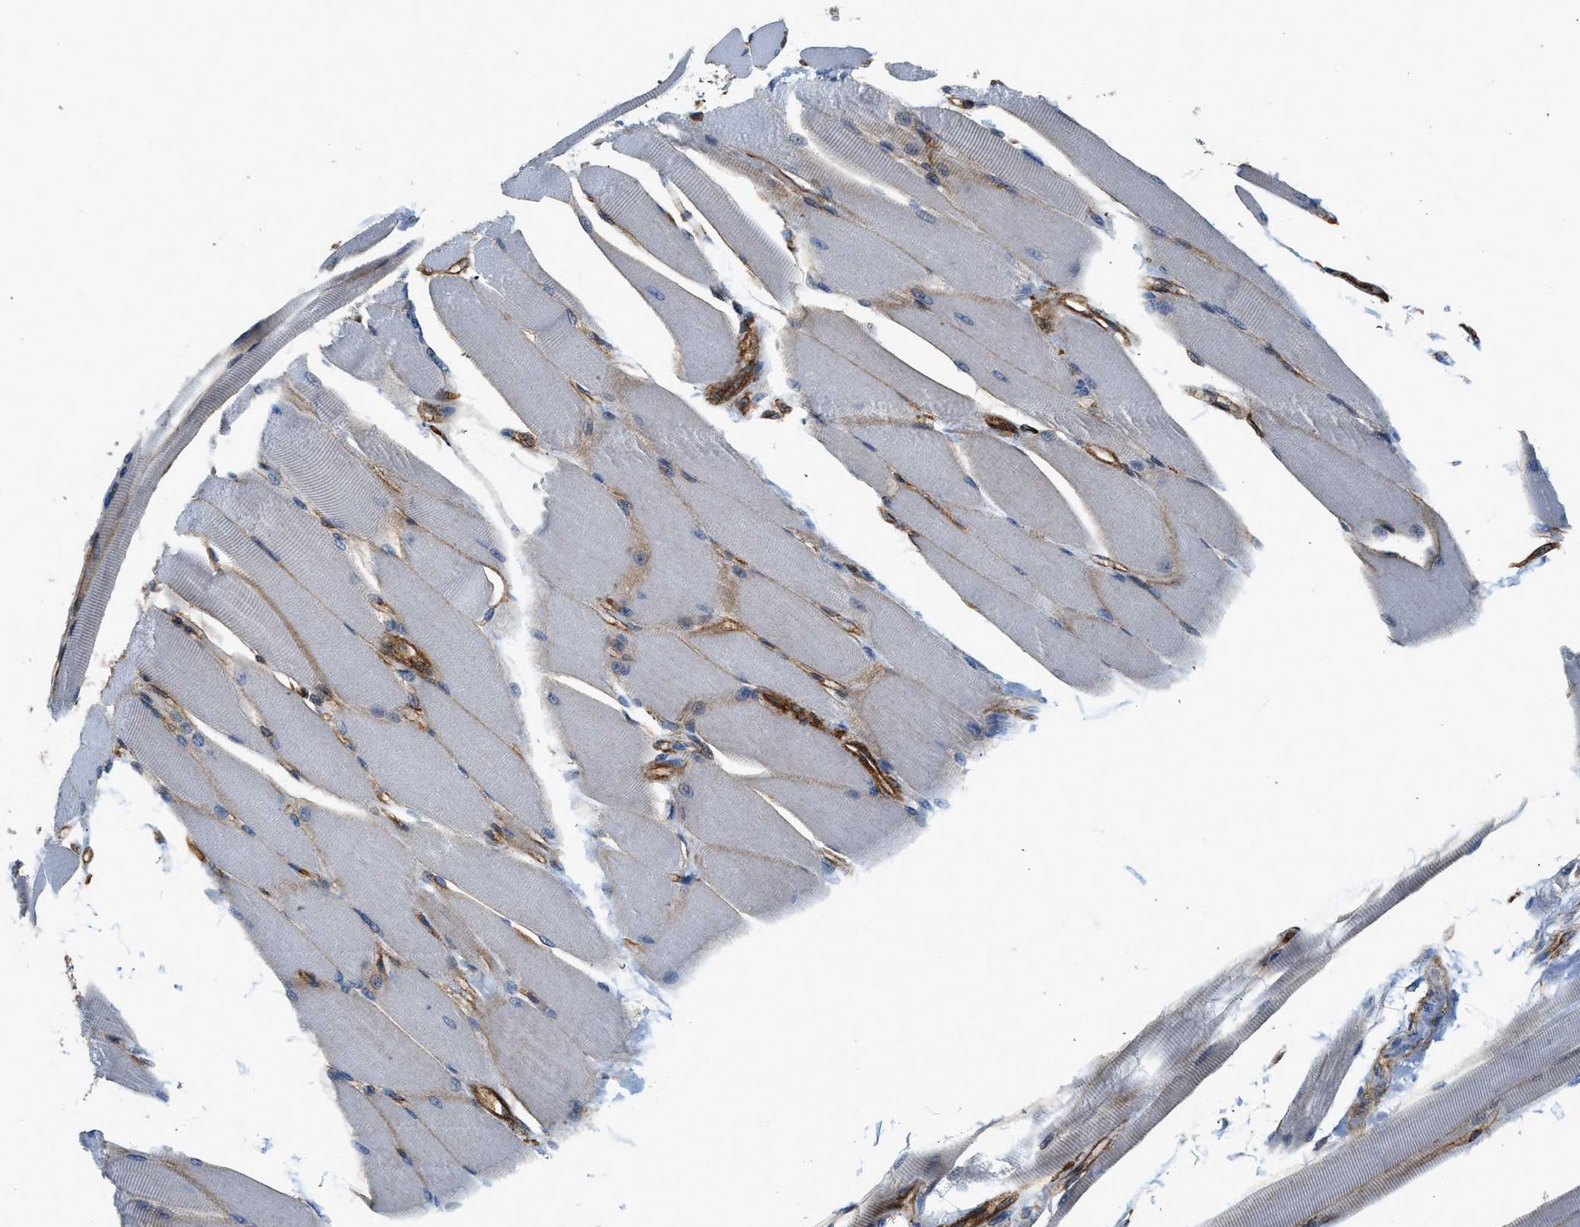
{"staining": {"intensity": "weak", "quantity": "<25%", "location": "cytoplasmic/membranous"}, "tissue": "skeletal muscle", "cell_type": "Myocytes", "image_type": "normal", "snomed": [{"axis": "morphology", "description": "Normal tissue, NOS"}, {"axis": "topography", "description": "Skeletal muscle"}, {"axis": "topography", "description": "Peripheral nerve tissue"}], "caption": "Myocytes are negative for protein expression in unremarkable human skeletal muscle. The staining is performed using DAB brown chromogen with nuclei counter-stained in using hematoxylin.", "gene": "HIP1", "patient": {"sex": "female", "age": 84}}